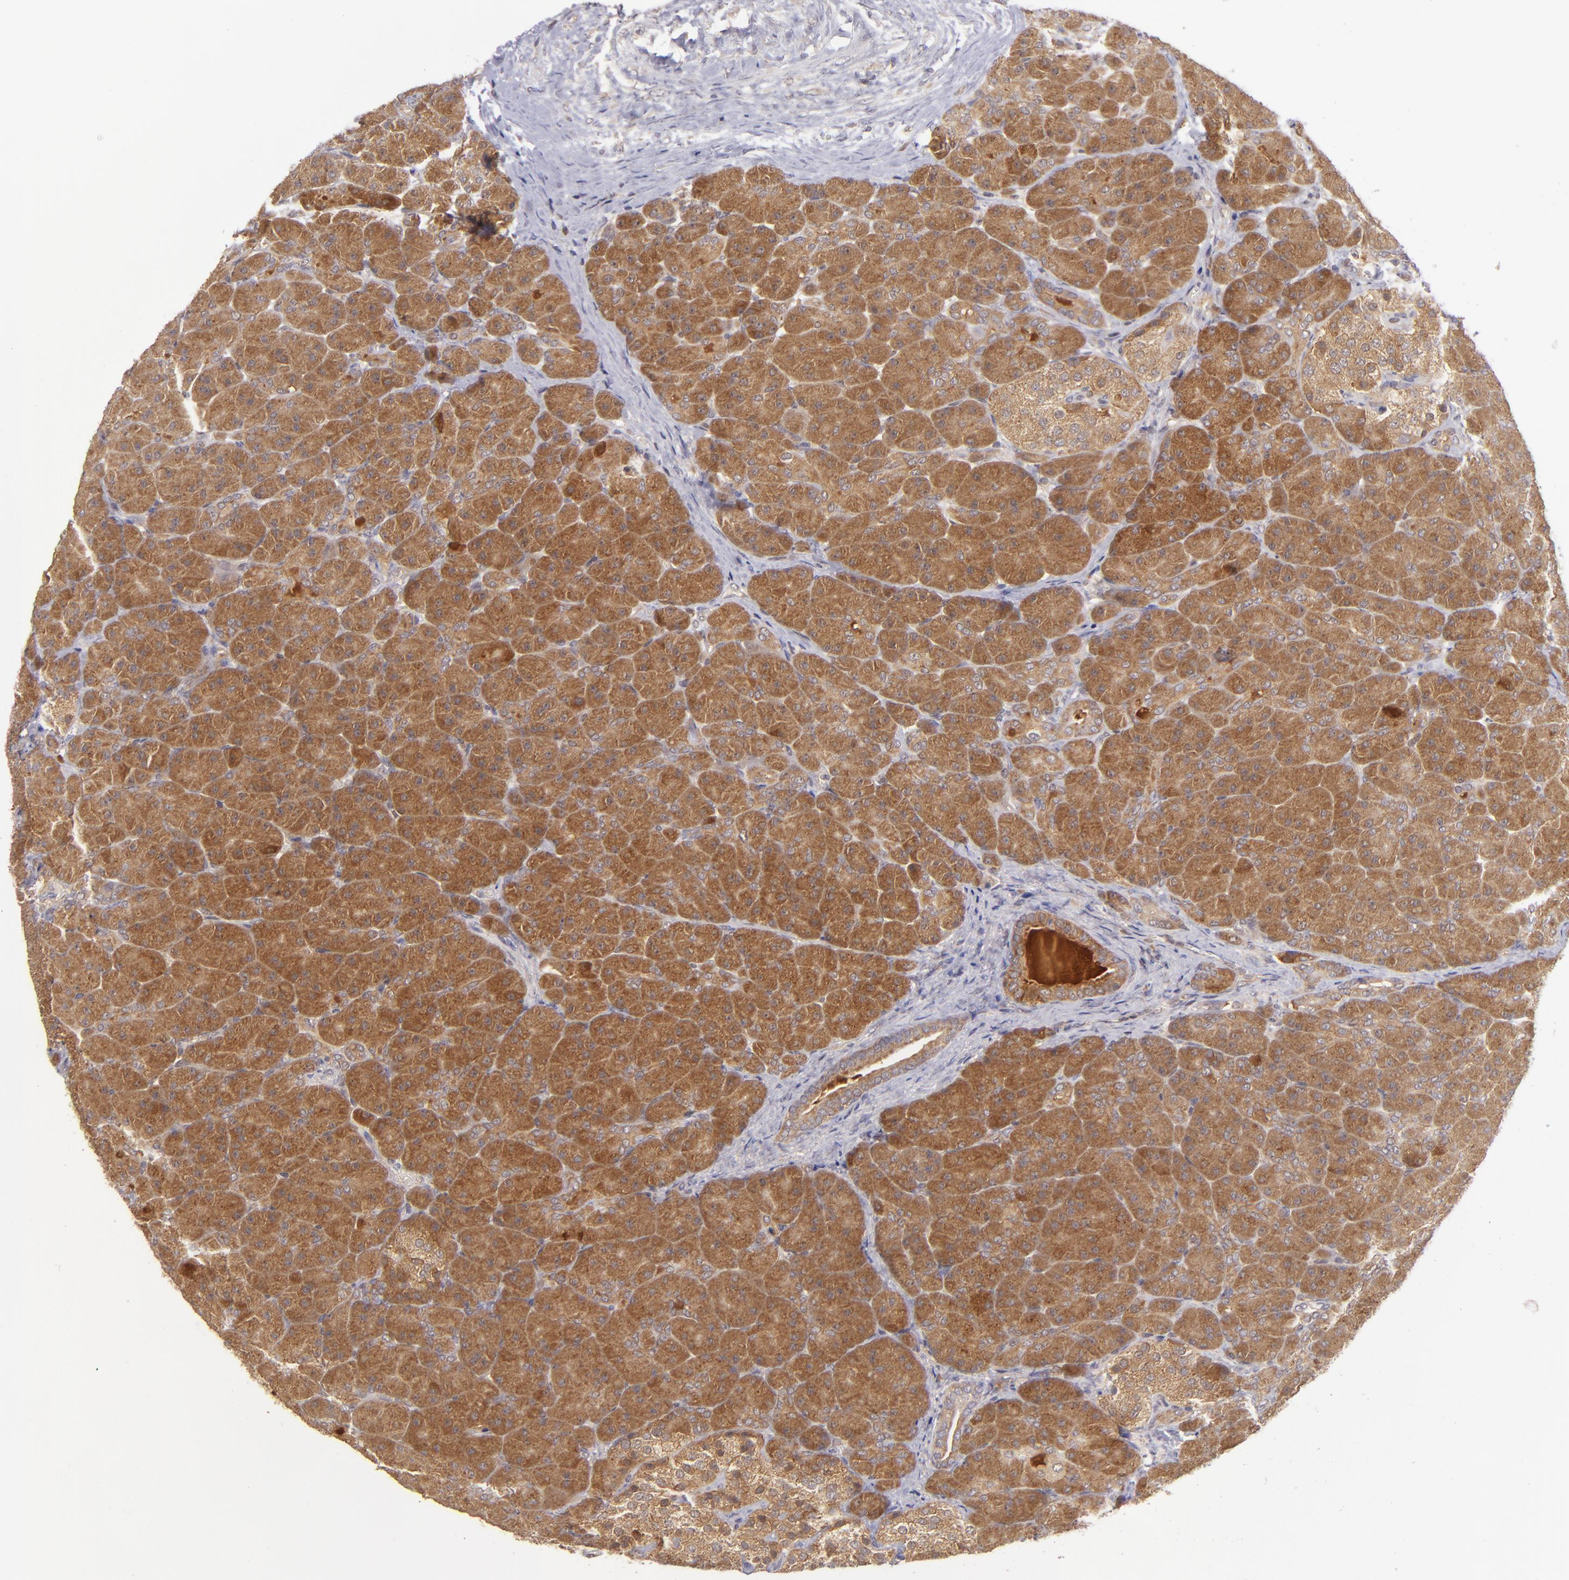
{"staining": {"intensity": "strong", "quantity": ">75%", "location": "cytoplasmic/membranous"}, "tissue": "pancreas", "cell_type": "Exocrine glandular cells", "image_type": "normal", "snomed": [{"axis": "morphology", "description": "Normal tissue, NOS"}, {"axis": "topography", "description": "Pancreas"}], "caption": "Immunohistochemical staining of normal pancreas exhibits strong cytoplasmic/membranous protein positivity in approximately >75% of exocrine glandular cells.", "gene": "PTPN13", "patient": {"sex": "male", "age": 66}}